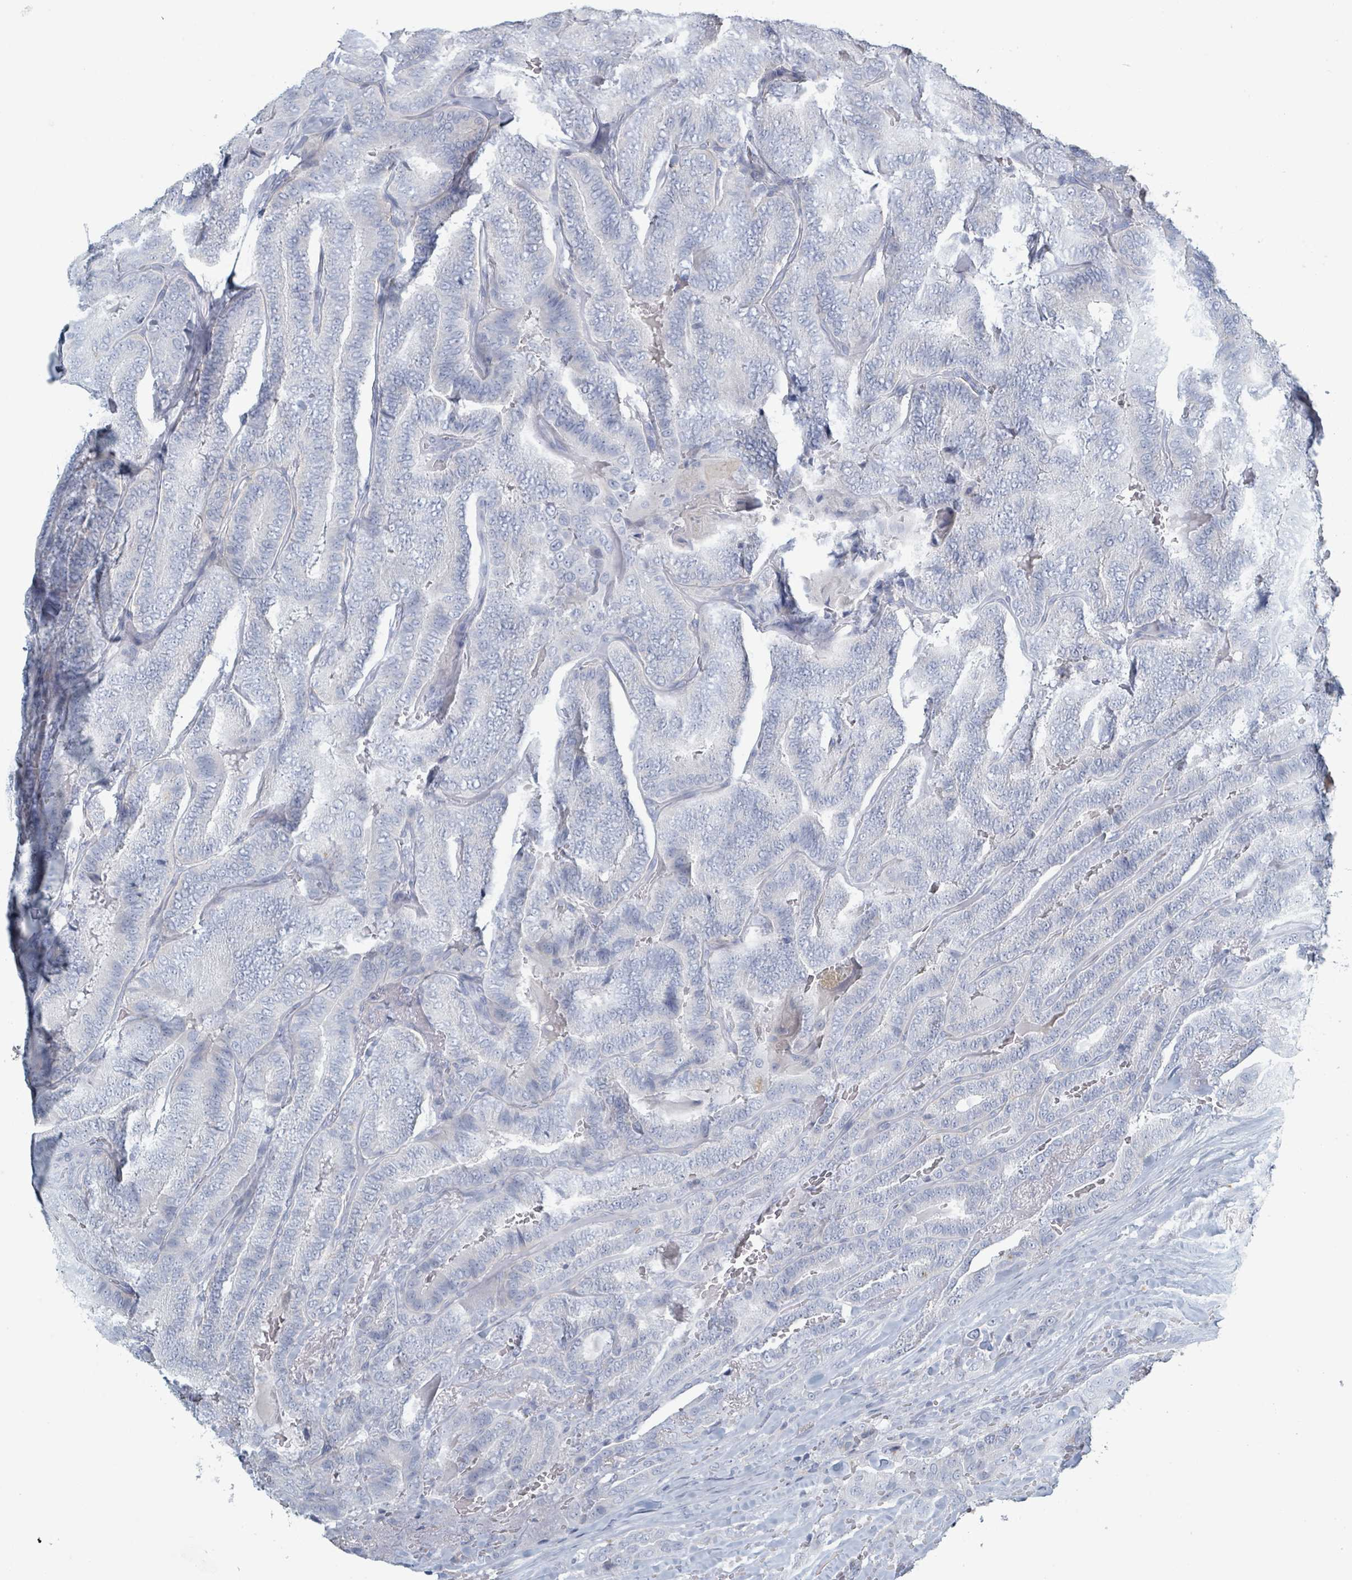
{"staining": {"intensity": "negative", "quantity": "none", "location": "none"}, "tissue": "thyroid cancer", "cell_type": "Tumor cells", "image_type": "cancer", "snomed": [{"axis": "morphology", "description": "Papillary adenocarcinoma, NOS"}, {"axis": "topography", "description": "Thyroid gland"}], "caption": "The micrograph demonstrates no staining of tumor cells in thyroid papillary adenocarcinoma. (DAB (3,3'-diaminobenzidine) immunohistochemistry visualized using brightfield microscopy, high magnification).", "gene": "HEATR5A", "patient": {"sex": "male", "age": 61}}